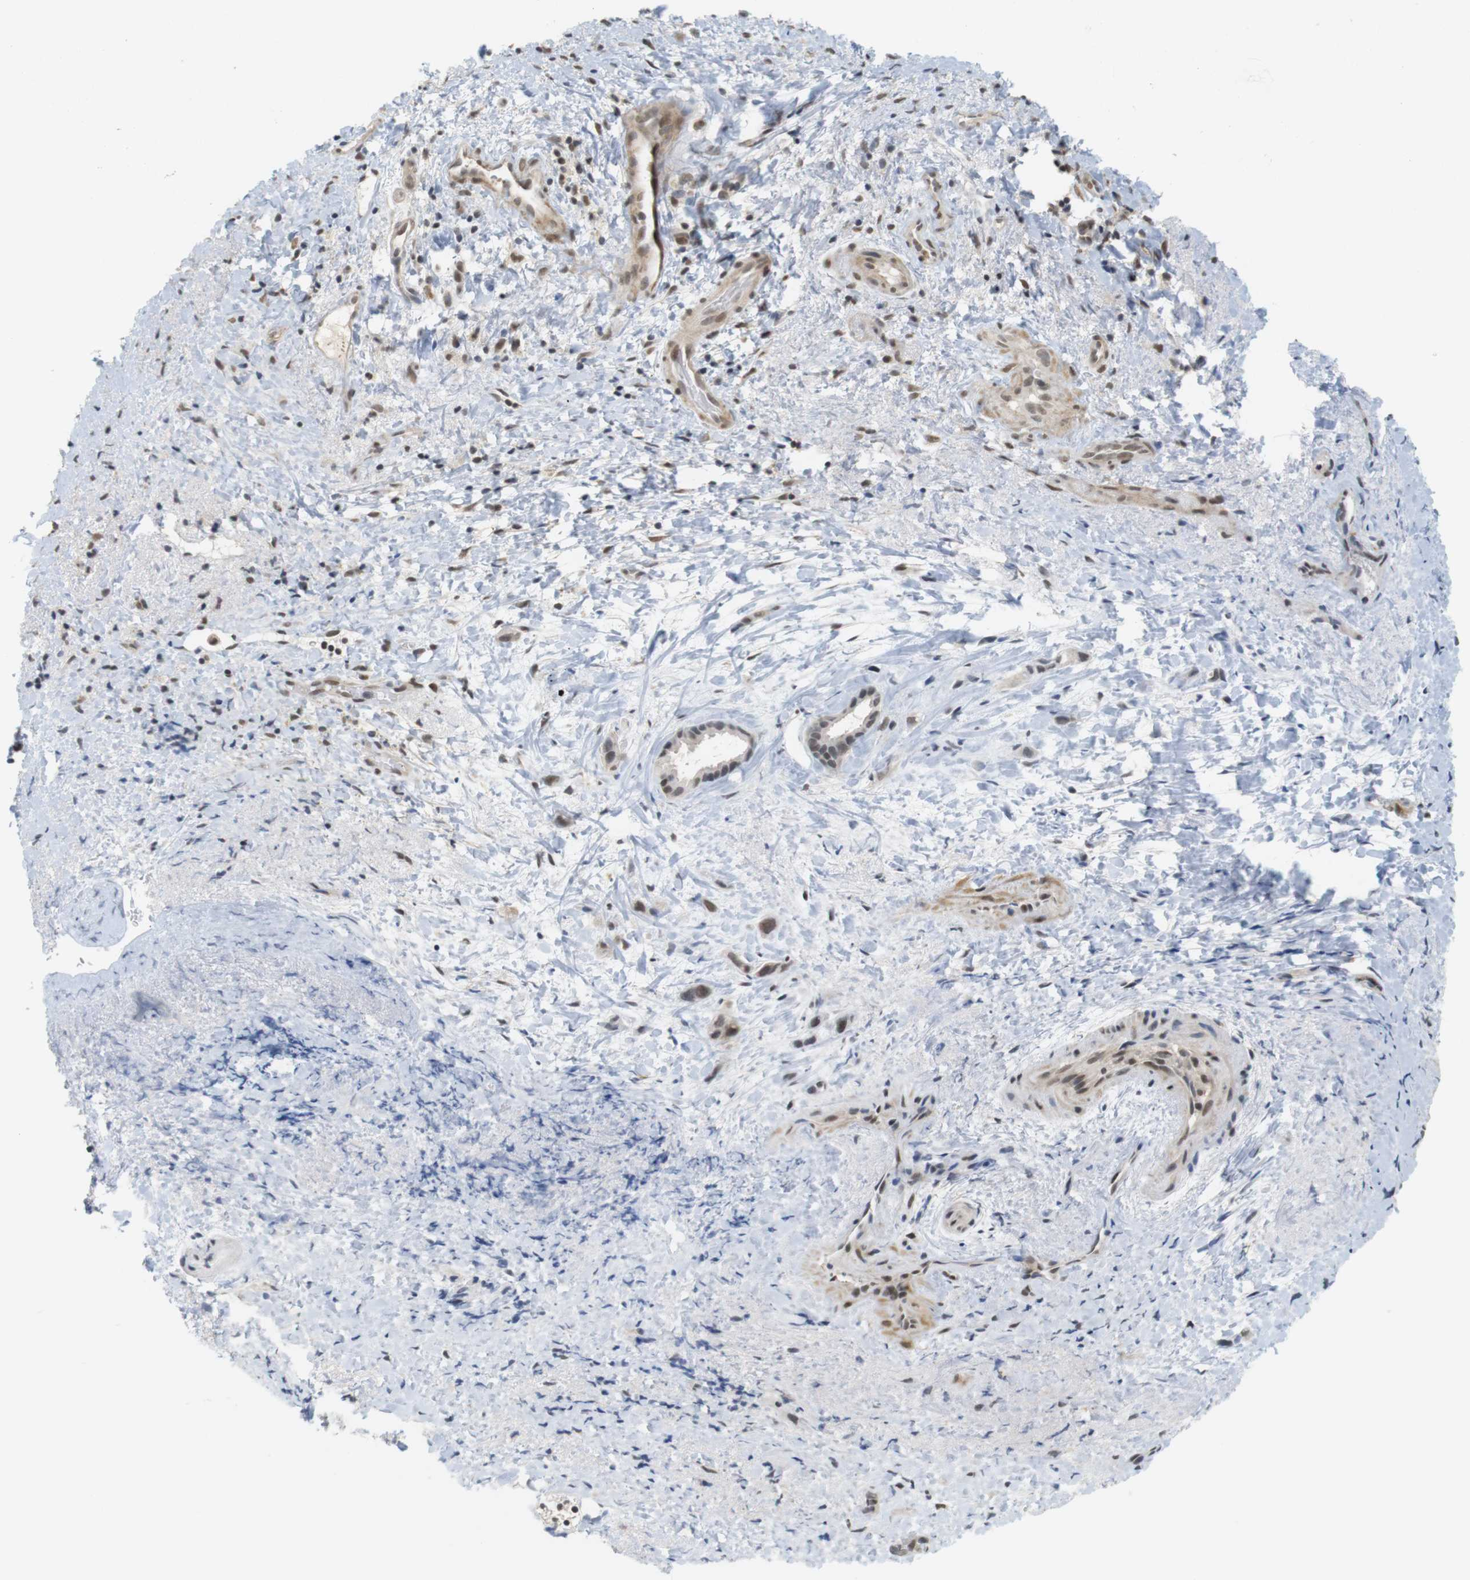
{"staining": {"intensity": "weak", "quantity": ">75%", "location": "nuclear"}, "tissue": "liver cancer", "cell_type": "Tumor cells", "image_type": "cancer", "snomed": [{"axis": "morphology", "description": "Cholangiocarcinoma"}, {"axis": "topography", "description": "Liver"}], "caption": "Liver cancer stained for a protein (brown) exhibits weak nuclear positive positivity in about >75% of tumor cells.", "gene": "BRD4", "patient": {"sex": "female", "age": 65}}